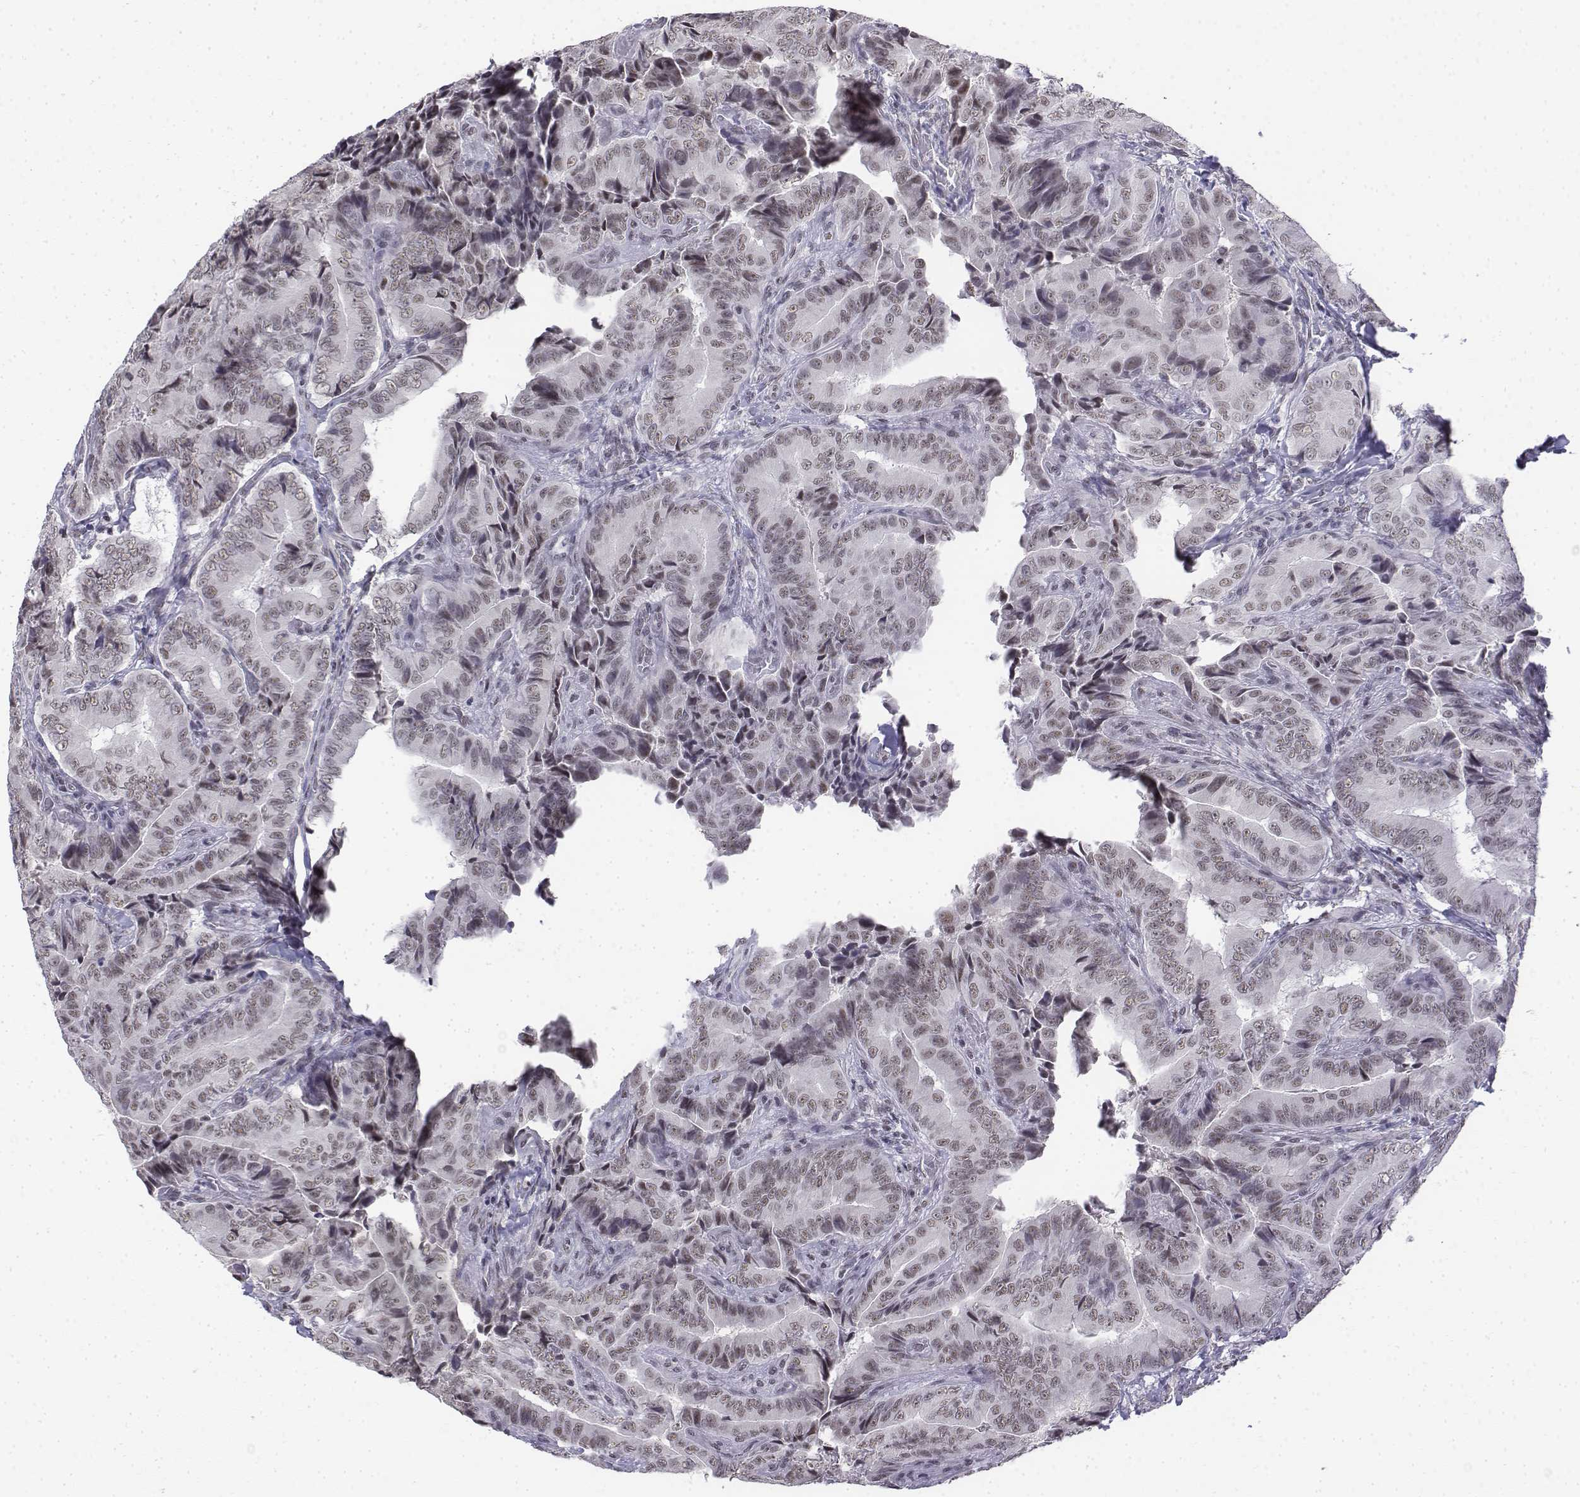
{"staining": {"intensity": "weak", "quantity": ">75%", "location": "nuclear"}, "tissue": "thyroid cancer", "cell_type": "Tumor cells", "image_type": "cancer", "snomed": [{"axis": "morphology", "description": "Papillary adenocarcinoma, NOS"}, {"axis": "topography", "description": "Thyroid gland"}], "caption": "An image showing weak nuclear staining in about >75% of tumor cells in thyroid cancer, as visualized by brown immunohistochemical staining.", "gene": "SETD1A", "patient": {"sex": "male", "age": 61}}